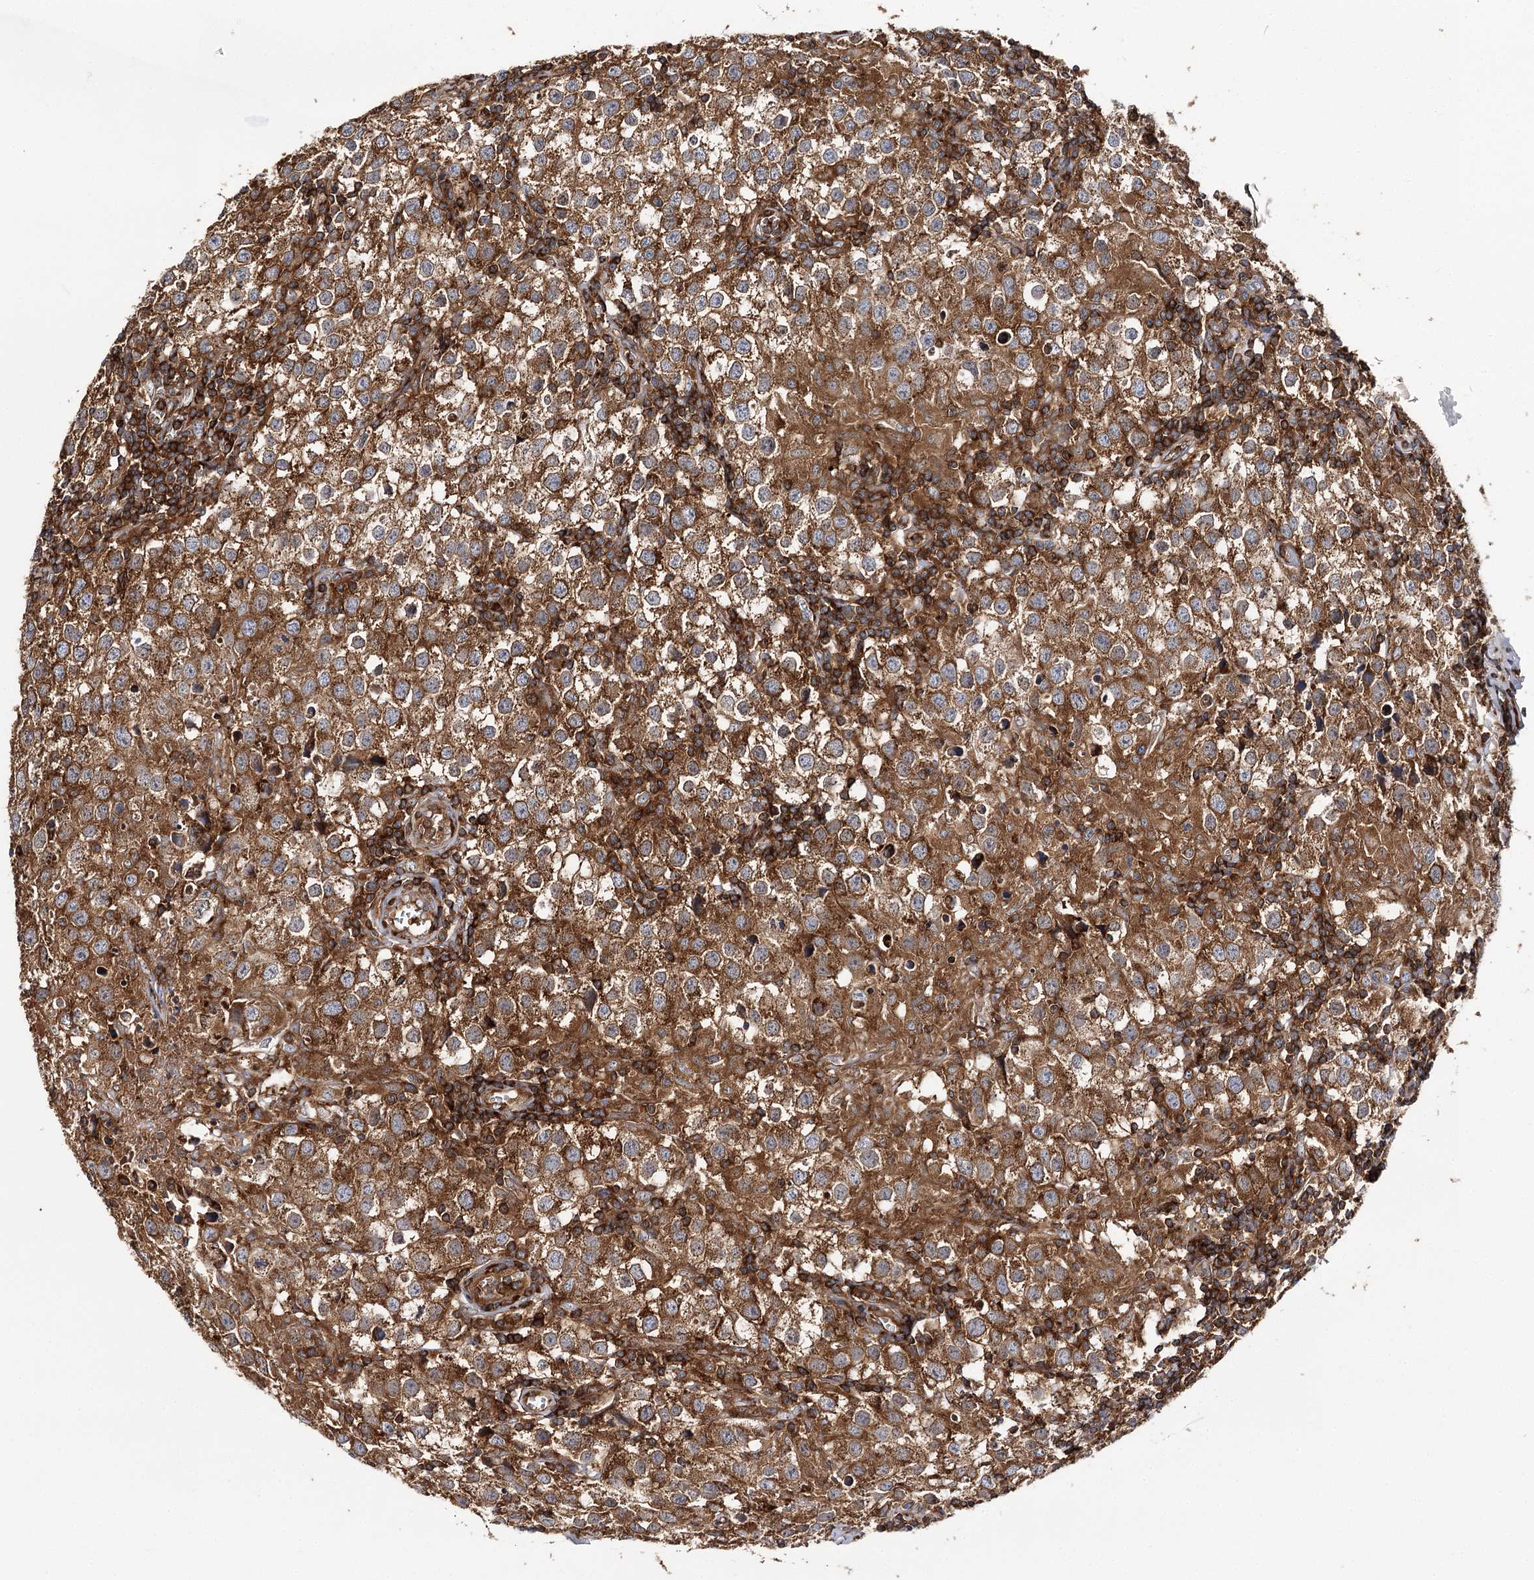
{"staining": {"intensity": "moderate", "quantity": ">75%", "location": "cytoplasmic/membranous"}, "tissue": "testis cancer", "cell_type": "Tumor cells", "image_type": "cancer", "snomed": [{"axis": "morphology", "description": "Seminoma, NOS"}, {"axis": "morphology", "description": "Carcinoma, Embryonal, NOS"}, {"axis": "topography", "description": "Testis"}], "caption": "Testis cancer was stained to show a protein in brown. There is medium levels of moderate cytoplasmic/membranous expression in about >75% of tumor cells. (IHC, brightfield microscopy, high magnification).", "gene": "SEC24B", "patient": {"sex": "male", "age": 43}}